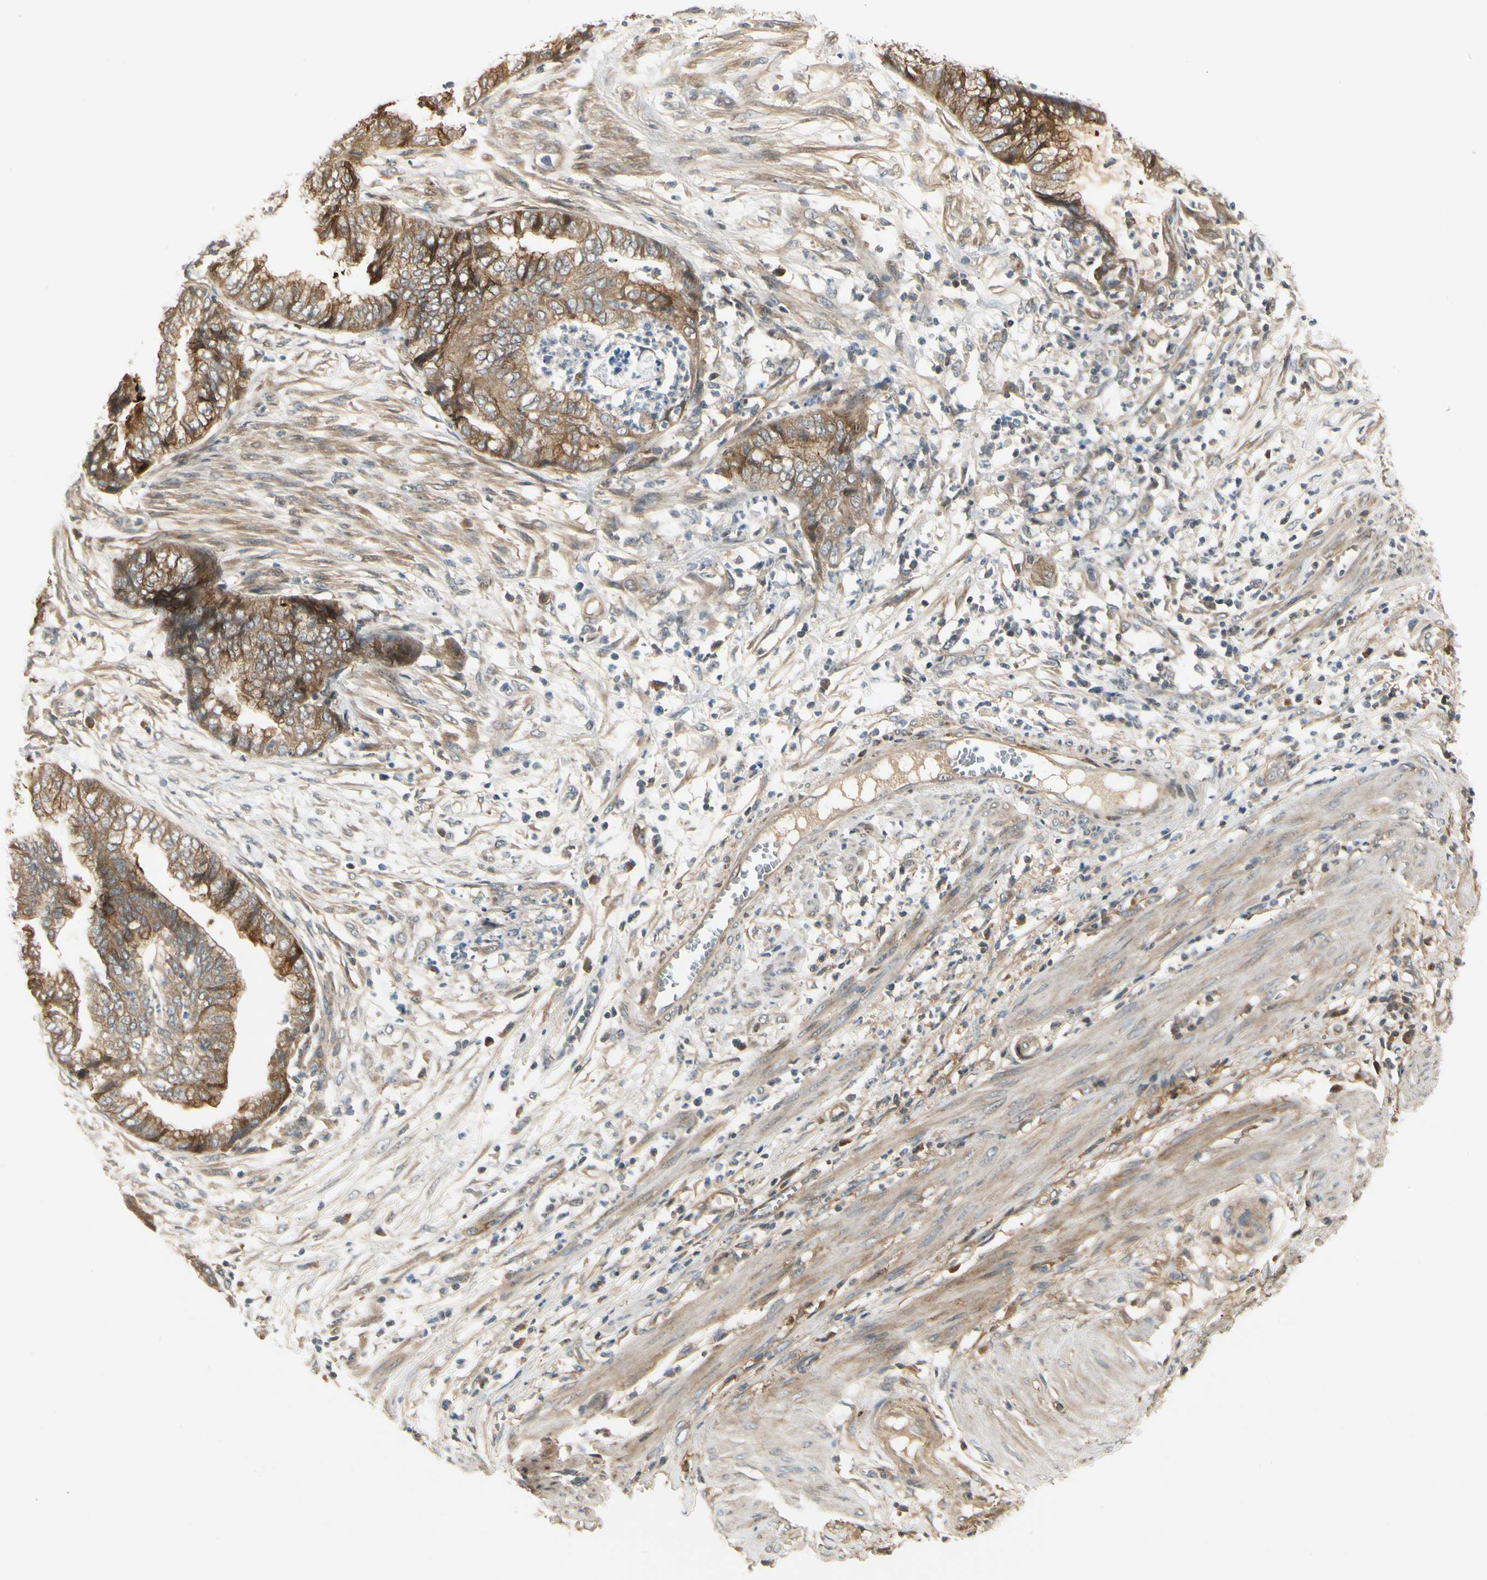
{"staining": {"intensity": "moderate", "quantity": ">75%", "location": "cytoplasmic/membranous"}, "tissue": "endometrial cancer", "cell_type": "Tumor cells", "image_type": "cancer", "snomed": [{"axis": "morphology", "description": "Necrosis, NOS"}, {"axis": "morphology", "description": "Adenocarcinoma, NOS"}, {"axis": "topography", "description": "Endometrium"}], "caption": "This is an image of immunohistochemistry (IHC) staining of endometrial cancer (adenocarcinoma), which shows moderate expression in the cytoplasmic/membranous of tumor cells.", "gene": "EPHB3", "patient": {"sex": "female", "age": 79}}